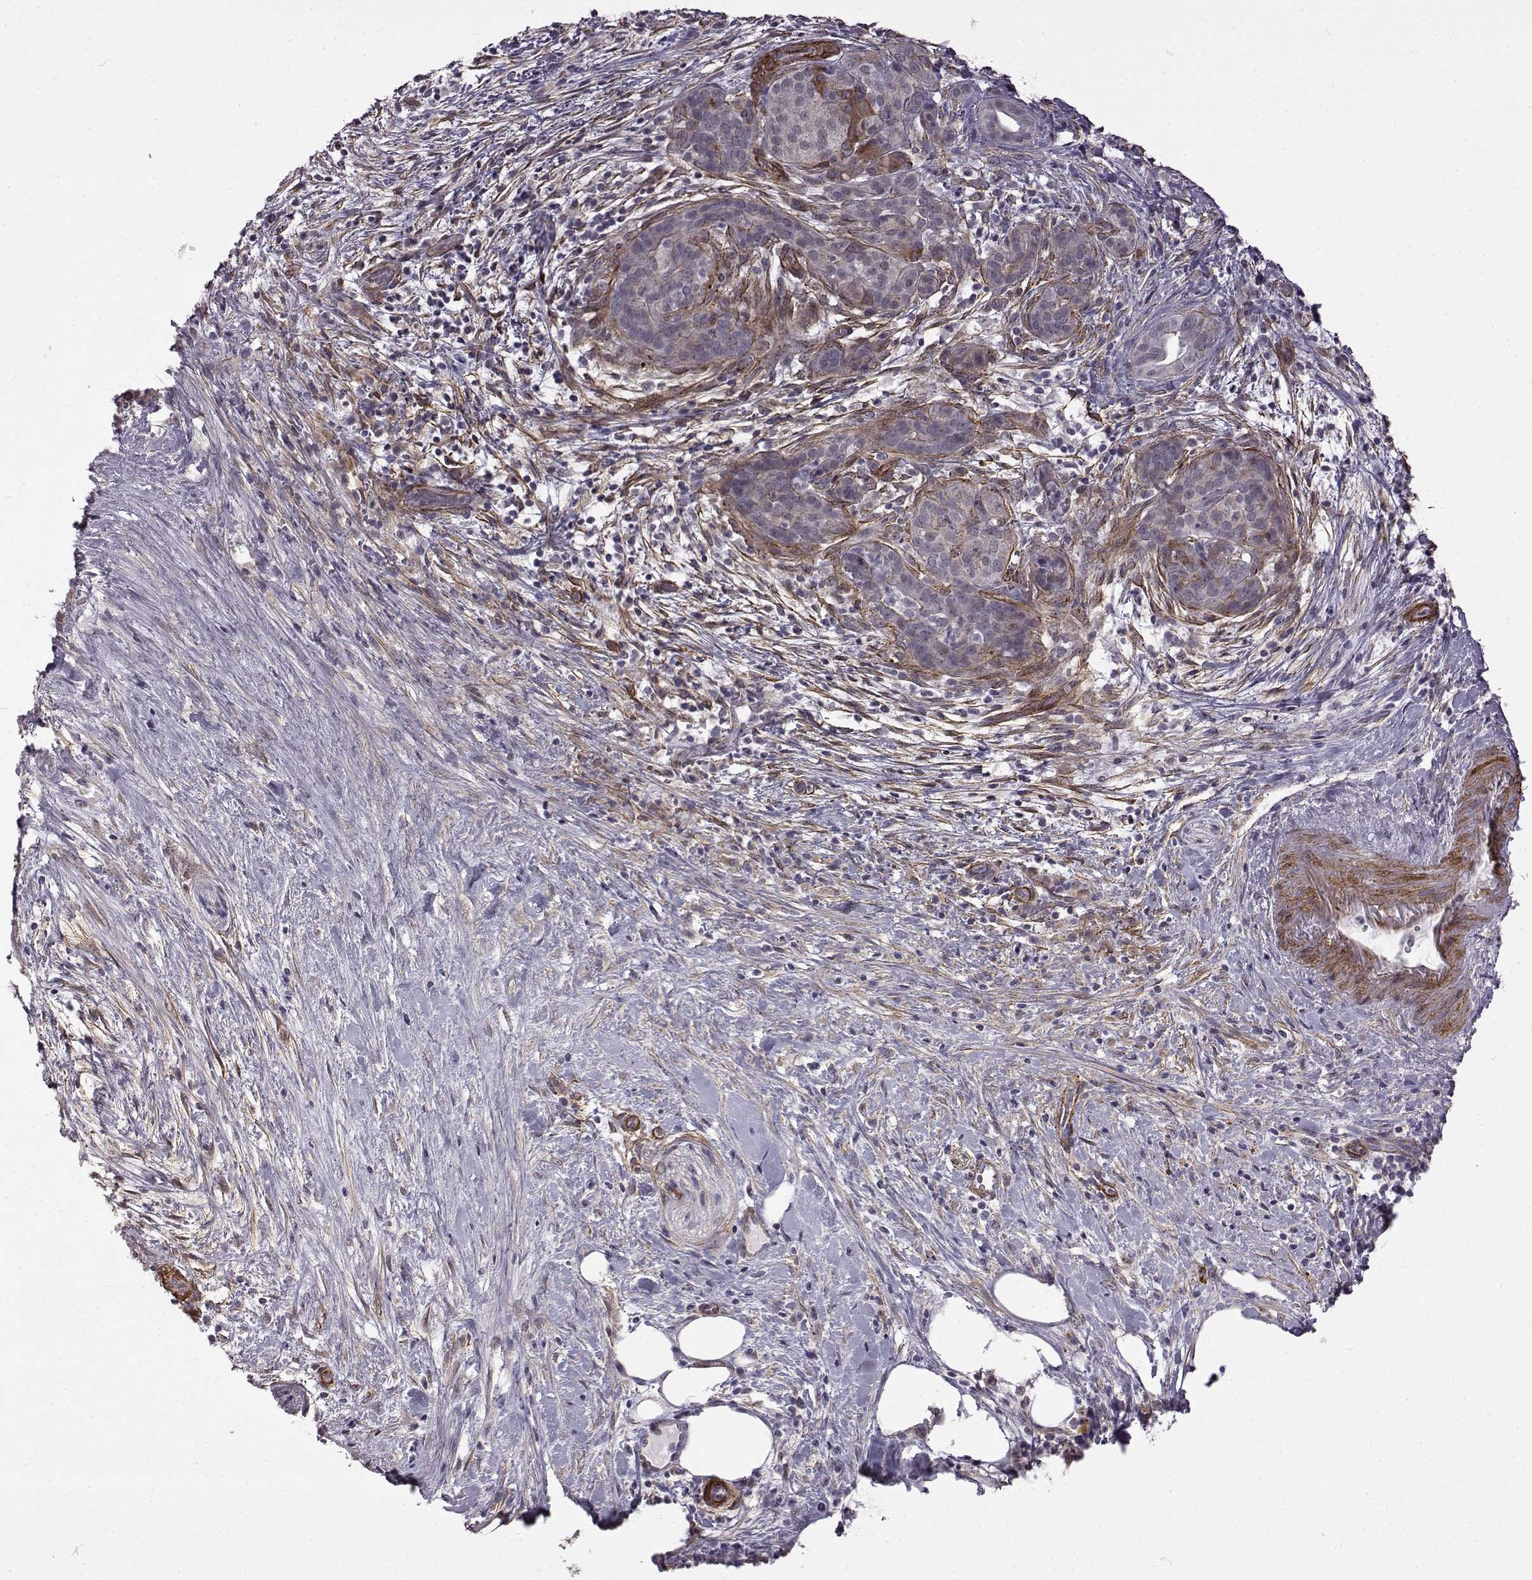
{"staining": {"intensity": "negative", "quantity": "none", "location": "none"}, "tissue": "pancreatic cancer", "cell_type": "Tumor cells", "image_type": "cancer", "snomed": [{"axis": "morphology", "description": "Adenocarcinoma, NOS"}, {"axis": "topography", "description": "Pancreas"}], "caption": "Immunohistochemistry of human pancreatic adenocarcinoma exhibits no staining in tumor cells.", "gene": "SYNPO2", "patient": {"sex": "male", "age": 44}}